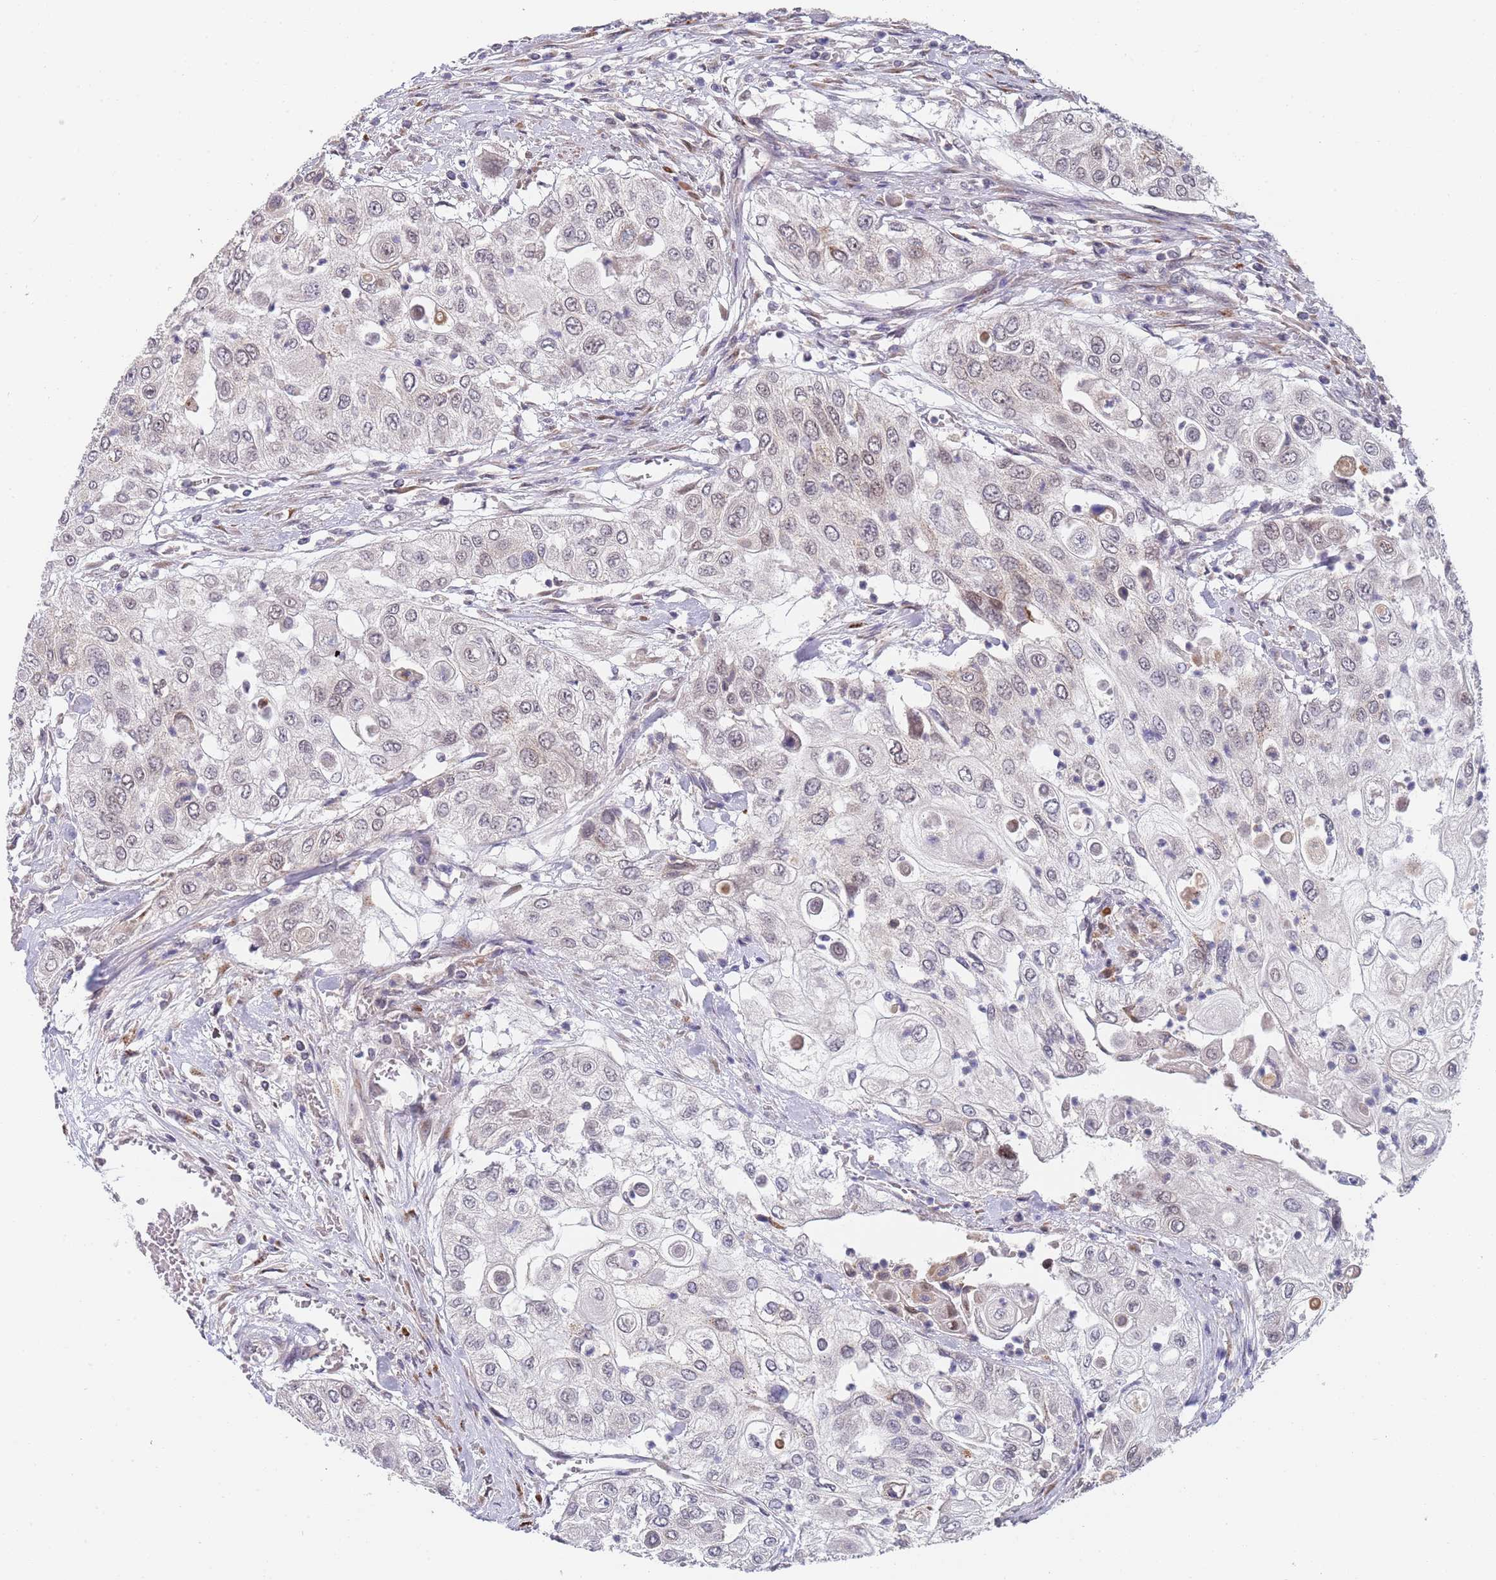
{"staining": {"intensity": "negative", "quantity": "none", "location": "none"}, "tissue": "urothelial cancer", "cell_type": "Tumor cells", "image_type": "cancer", "snomed": [{"axis": "morphology", "description": "Urothelial carcinoma, High grade"}, {"axis": "topography", "description": "Urinary bladder"}], "caption": "Protein analysis of urothelial carcinoma (high-grade) shows no significant expression in tumor cells.", "gene": "B4GALT4", "patient": {"sex": "female", "age": 79}}